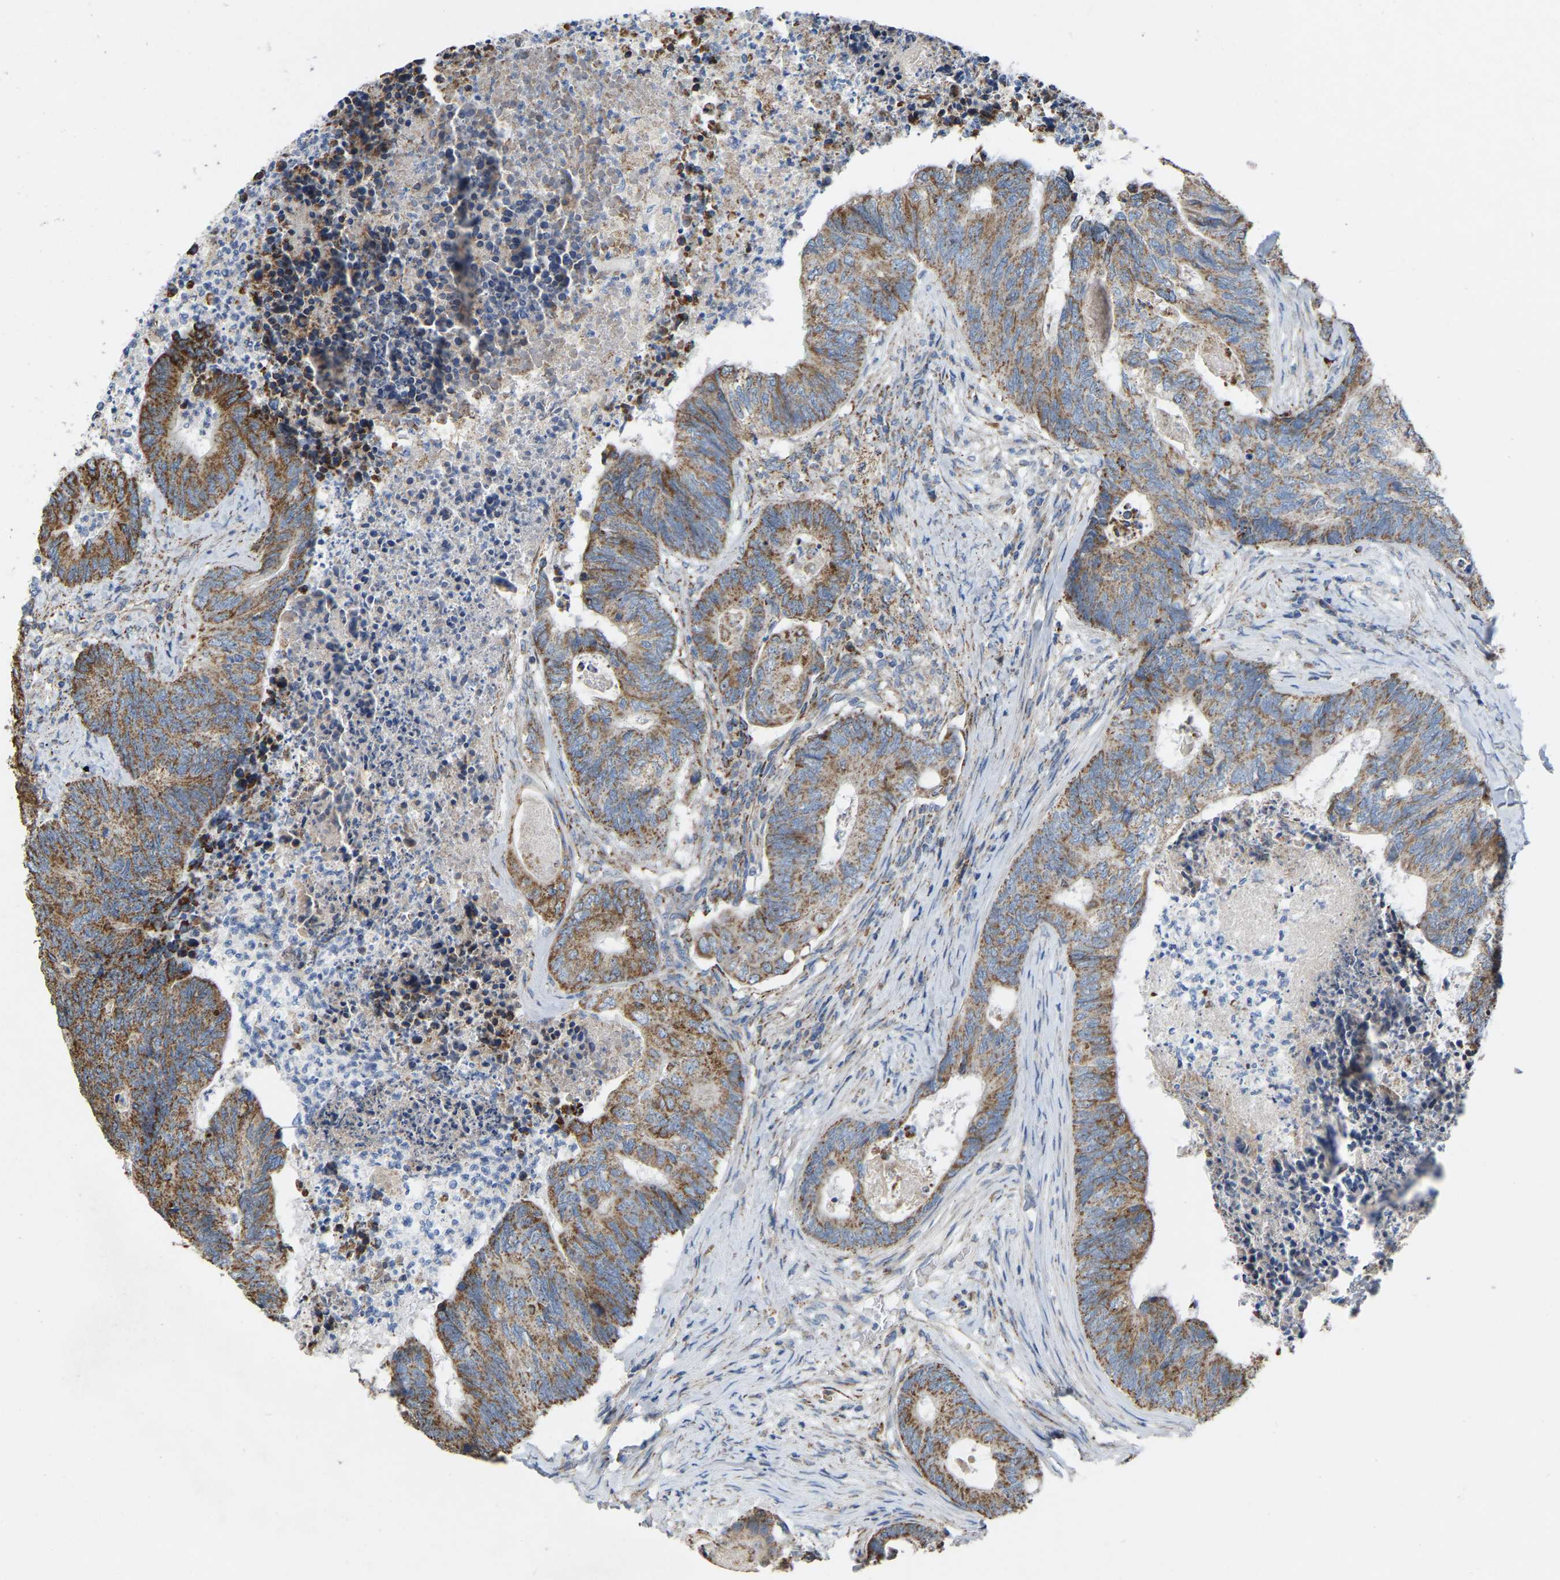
{"staining": {"intensity": "moderate", "quantity": ">75%", "location": "cytoplasmic/membranous"}, "tissue": "colorectal cancer", "cell_type": "Tumor cells", "image_type": "cancer", "snomed": [{"axis": "morphology", "description": "Adenocarcinoma, NOS"}, {"axis": "topography", "description": "Colon"}], "caption": "A photomicrograph of adenocarcinoma (colorectal) stained for a protein displays moderate cytoplasmic/membranous brown staining in tumor cells.", "gene": "BCL10", "patient": {"sex": "female", "age": 67}}